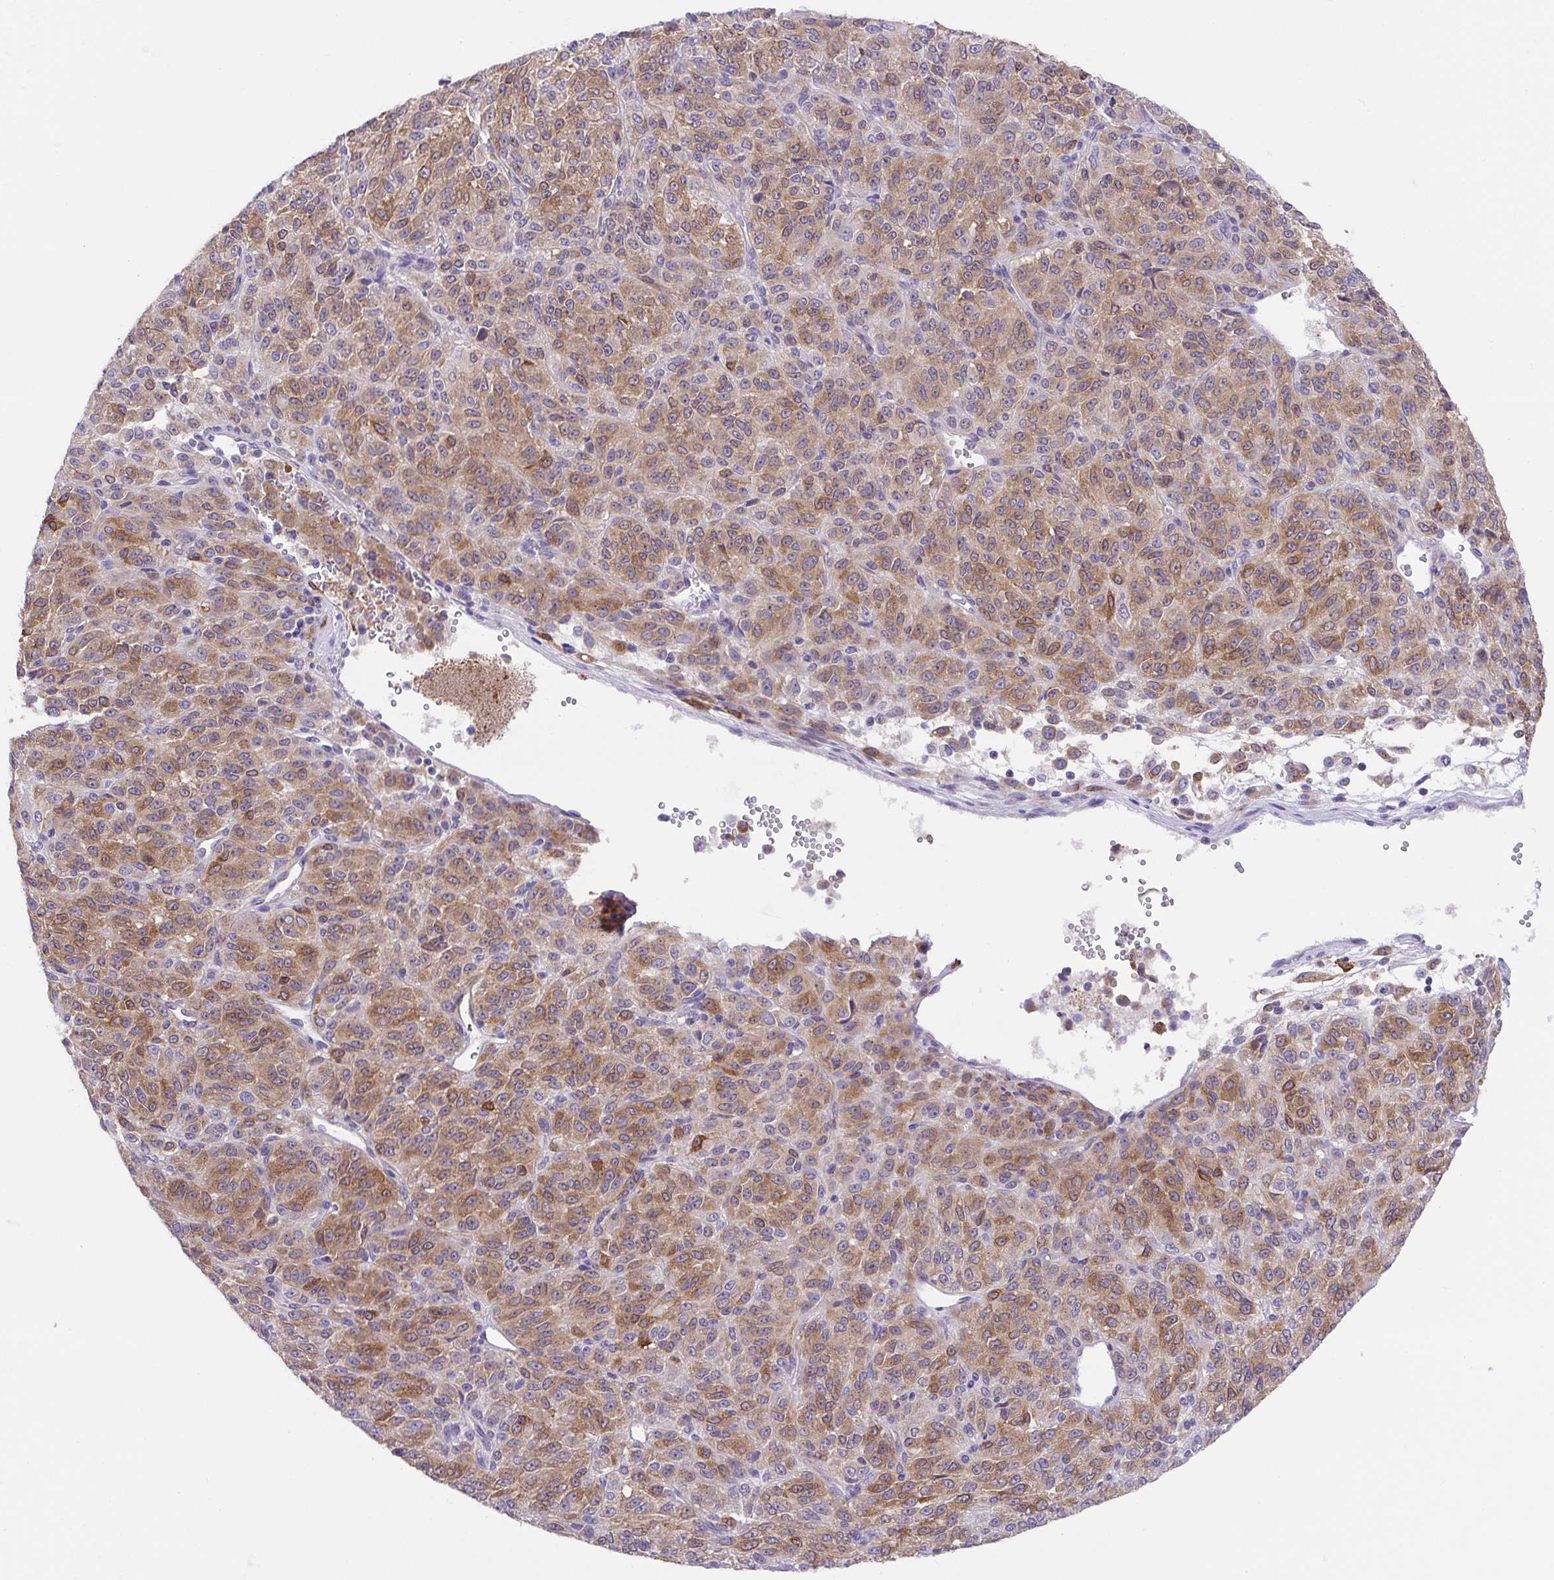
{"staining": {"intensity": "moderate", "quantity": ">75%", "location": "cytoplasmic/membranous"}, "tissue": "melanoma", "cell_type": "Tumor cells", "image_type": "cancer", "snomed": [{"axis": "morphology", "description": "Malignant melanoma, Metastatic site"}, {"axis": "topography", "description": "Brain"}], "caption": "High-magnification brightfield microscopy of melanoma stained with DAB (brown) and counterstained with hematoxylin (blue). tumor cells exhibit moderate cytoplasmic/membranous positivity is seen in approximately>75% of cells. (Stains: DAB (3,3'-diaminobenzidine) in brown, nuclei in blue, Microscopy: brightfield microscopy at high magnification).", "gene": "SLC13A1", "patient": {"sex": "female", "age": 56}}